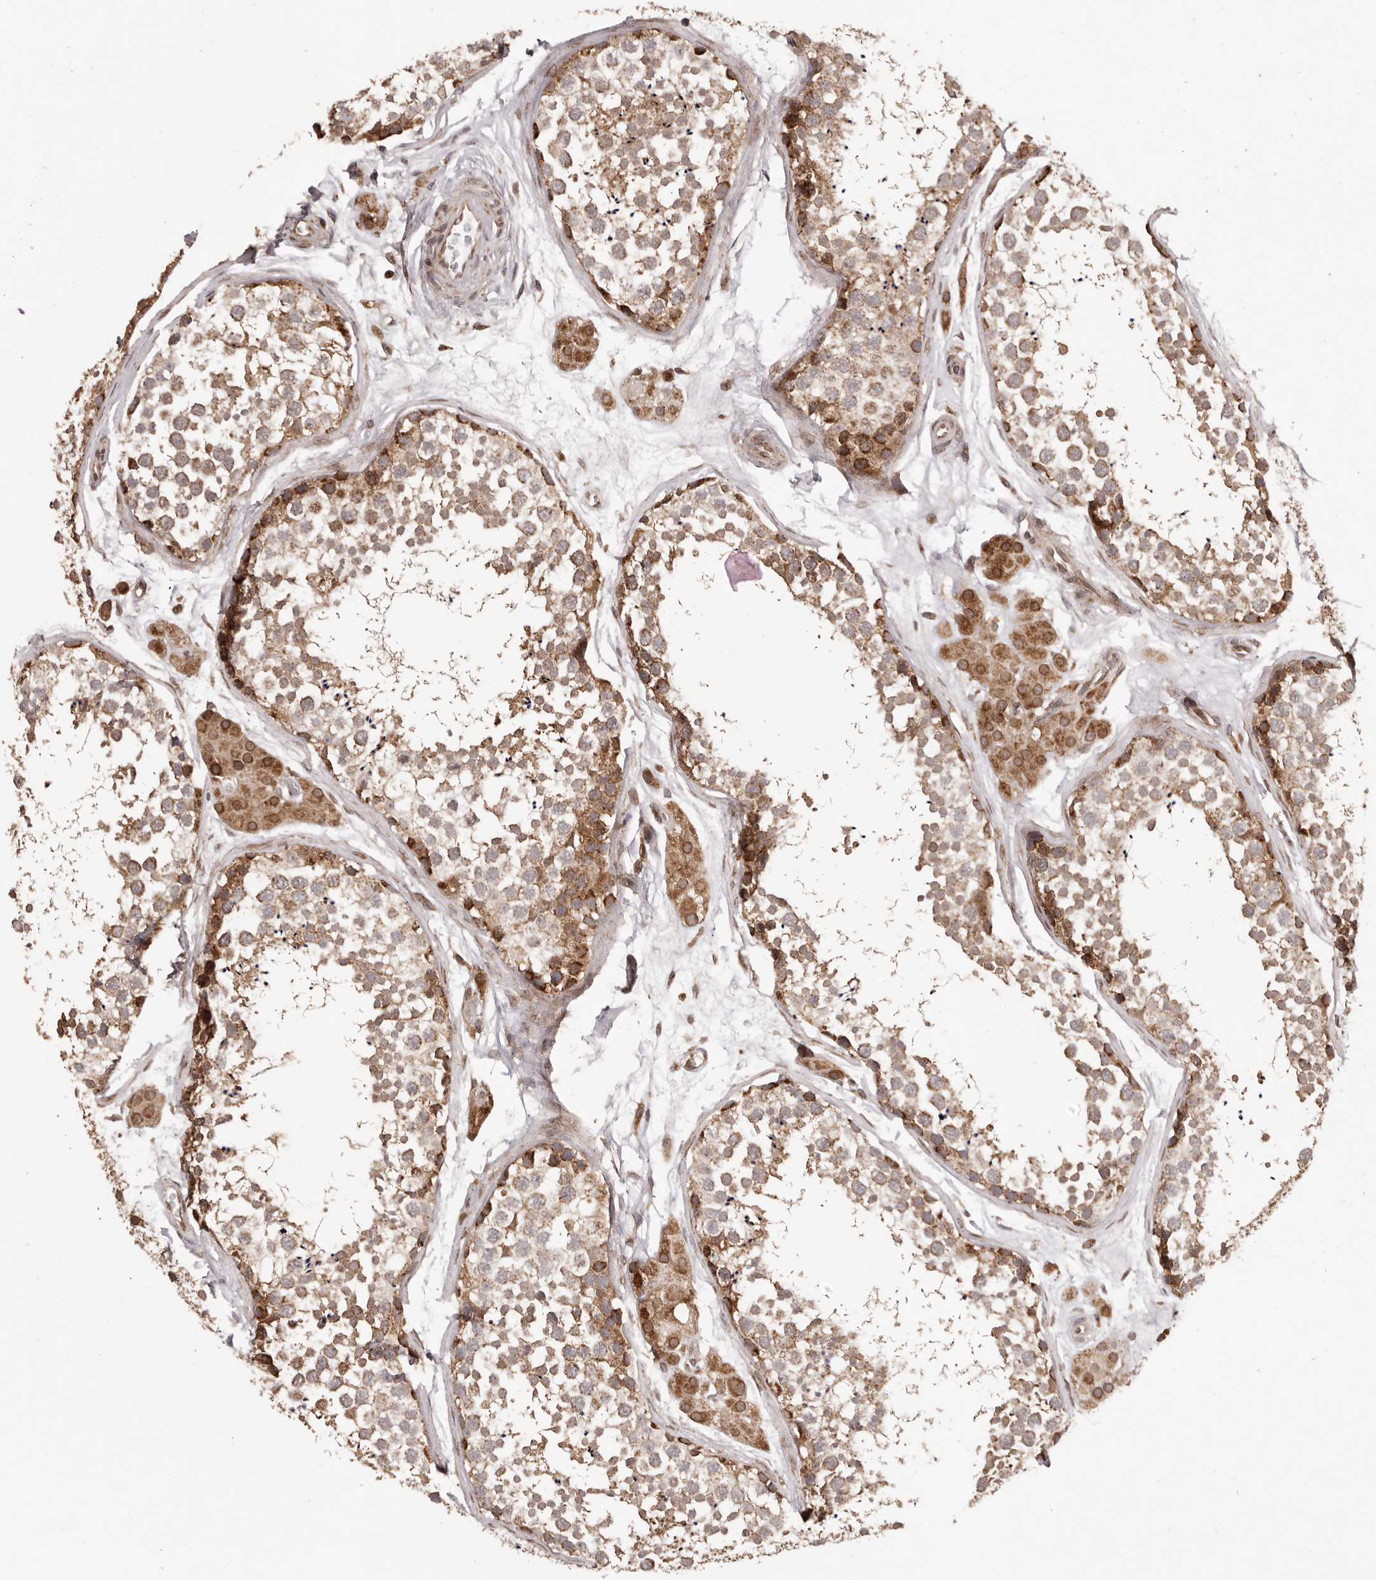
{"staining": {"intensity": "moderate", "quantity": ">75%", "location": "cytoplasmic/membranous"}, "tissue": "testis", "cell_type": "Cells in seminiferous ducts", "image_type": "normal", "snomed": [{"axis": "morphology", "description": "Normal tissue, NOS"}, {"axis": "topography", "description": "Testis"}], "caption": "An image of human testis stained for a protein displays moderate cytoplasmic/membranous brown staining in cells in seminiferous ducts.", "gene": "CHRM2", "patient": {"sex": "male", "age": 56}}